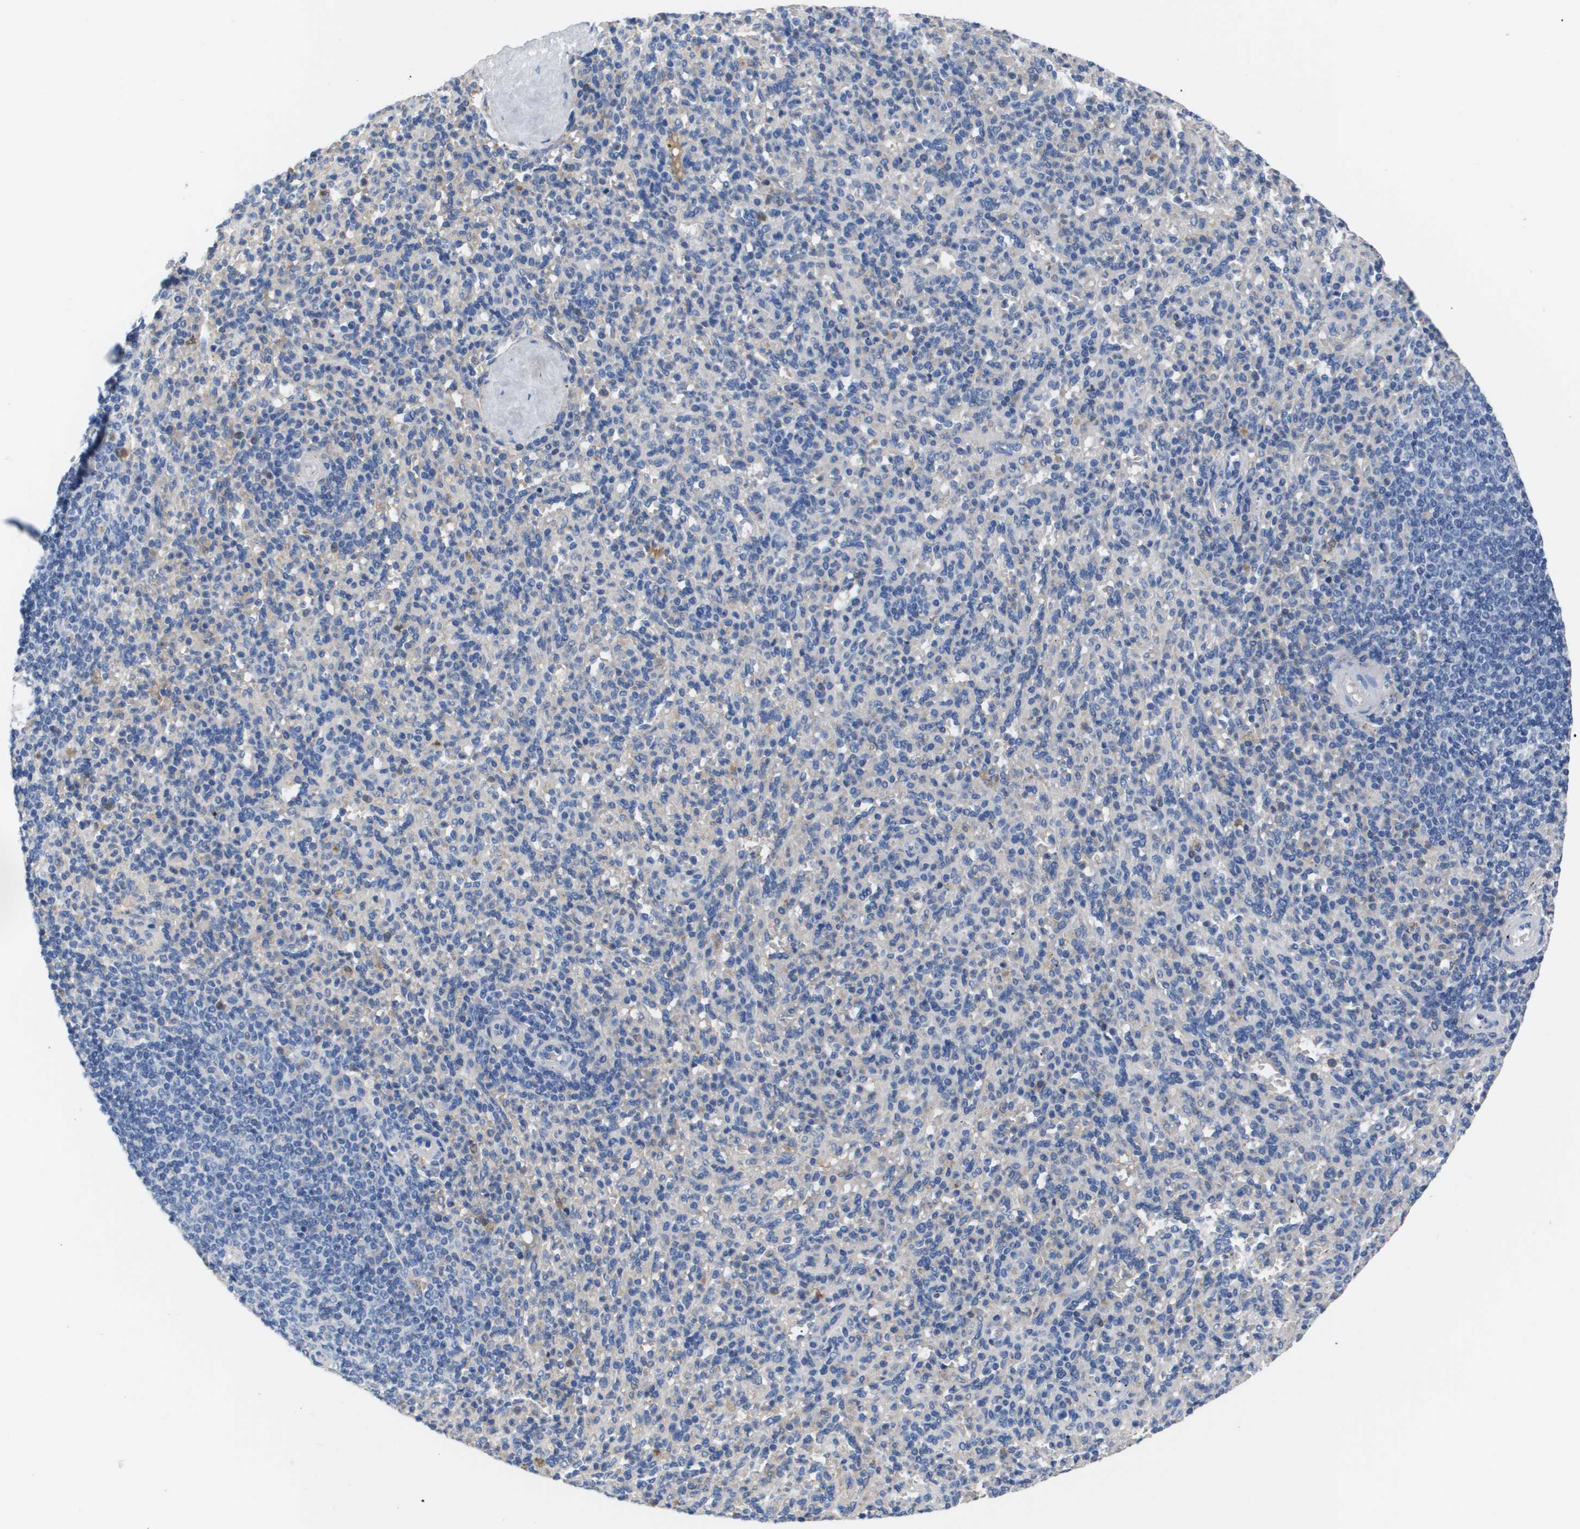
{"staining": {"intensity": "negative", "quantity": "none", "location": "none"}, "tissue": "spleen", "cell_type": "Cells in red pulp", "image_type": "normal", "snomed": [{"axis": "morphology", "description": "Normal tissue, NOS"}, {"axis": "topography", "description": "Spleen"}], "caption": "Spleen was stained to show a protein in brown. There is no significant expression in cells in red pulp. The staining was performed using DAB (3,3'-diaminobenzidine) to visualize the protein expression in brown, while the nuclei were stained in blue with hematoxylin (Magnification: 20x).", "gene": "SERPINA6", "patient": {"sex": "male", "age": 36}}